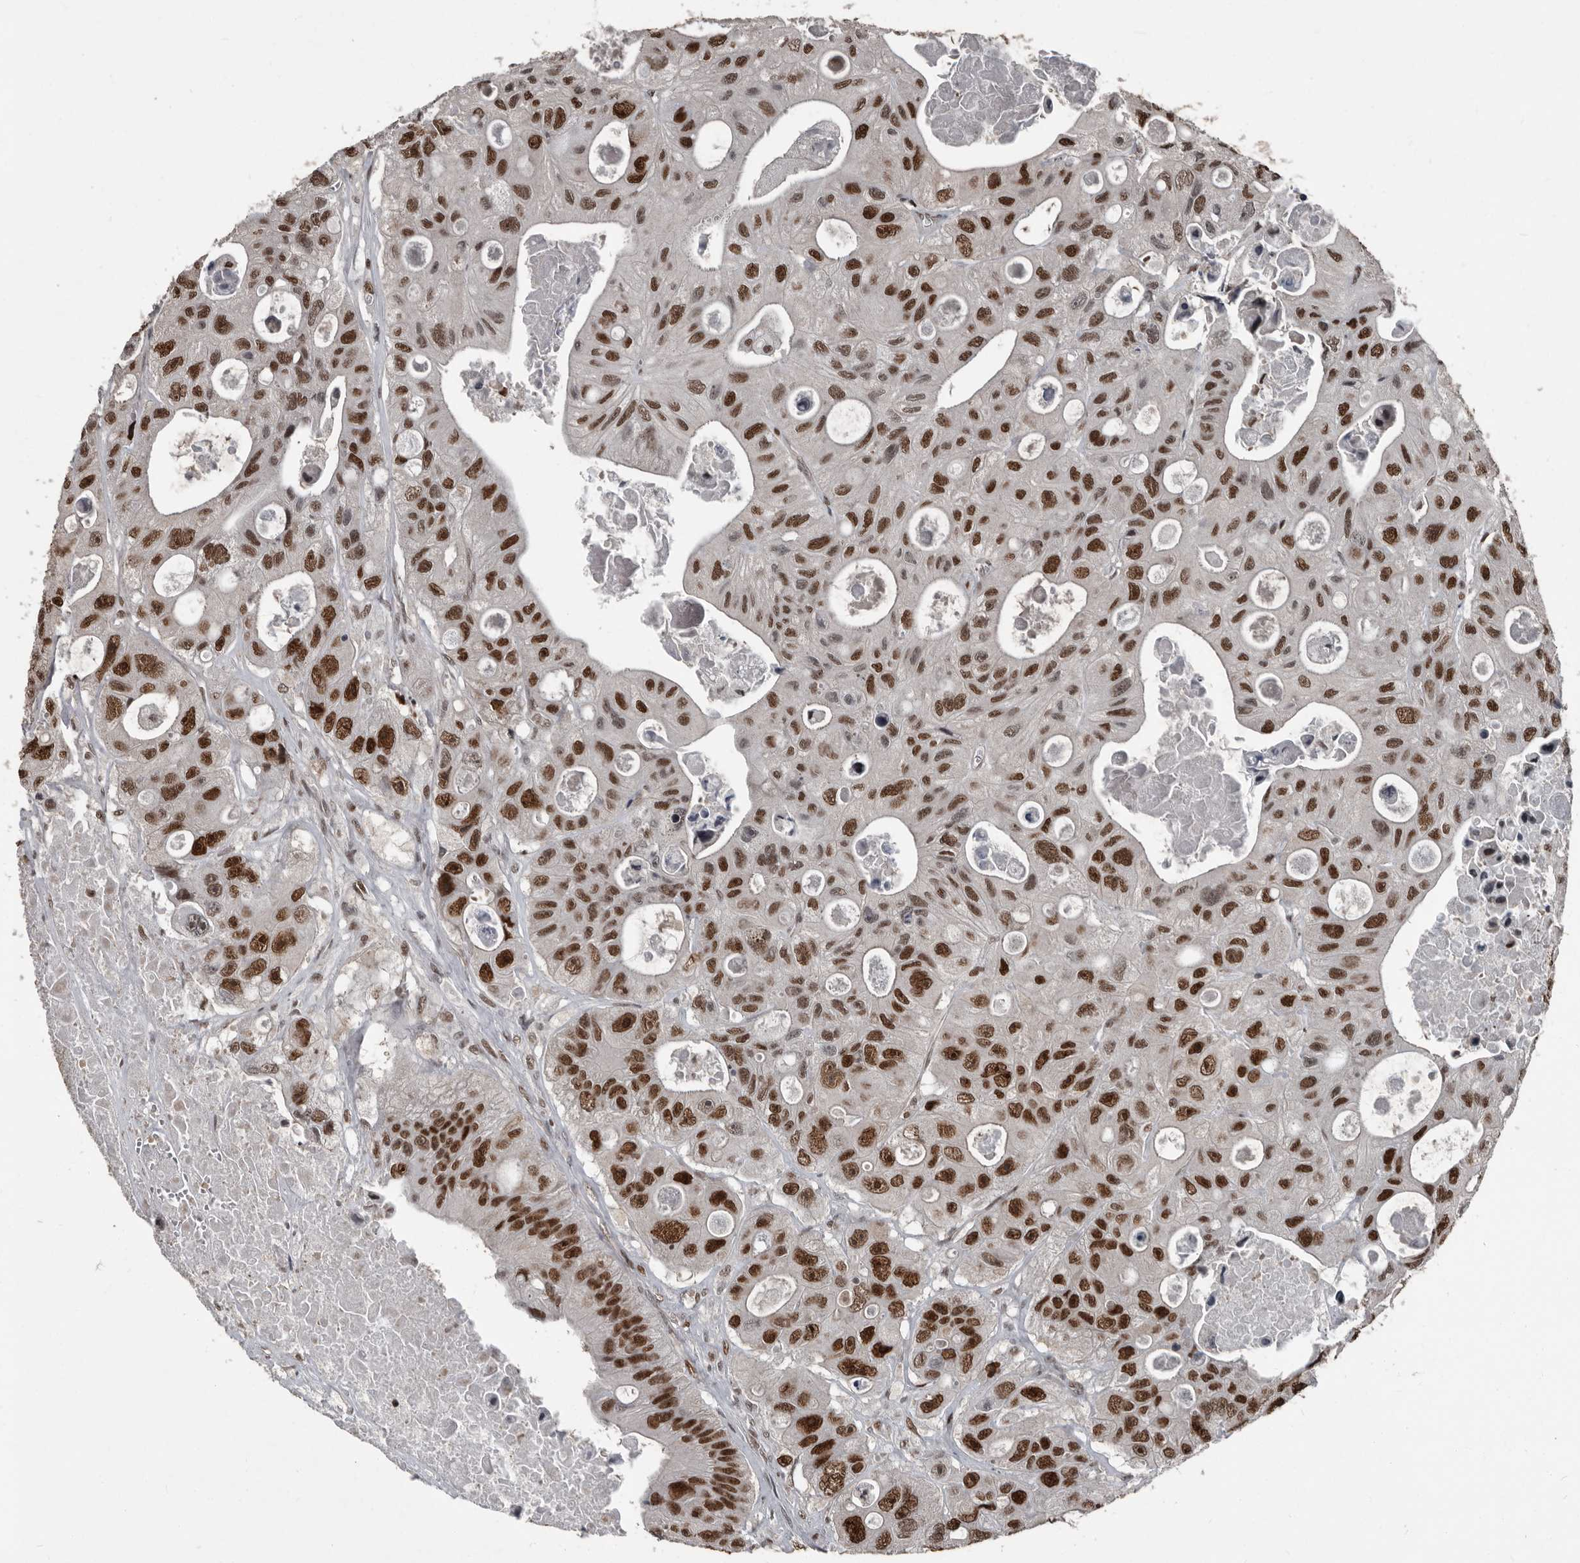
{"staining": {"intensity": "strong", "quantity": ">75%", "location": "nuclear"}, "tissue": "colorectal cancer", "cell_type": "Tumor cells", "image_type": "cancer", "snomed": [{"axis": "morphology", "description": "Adenocarcinoma, NOS"}, {"axis": "topography", "description": "Colon"}], "caption": "A micrograph of human colorectal cancer (adenocarcinoma) stained for a protein shows strong nuclear brown staining in tumor cells. (DAB (3,3'-diaminobenzidine) = brown stain, brightfield microscopy at high magnification).", "gene": "CHD1L", "patient": {"sex": "female", "age": 46}}